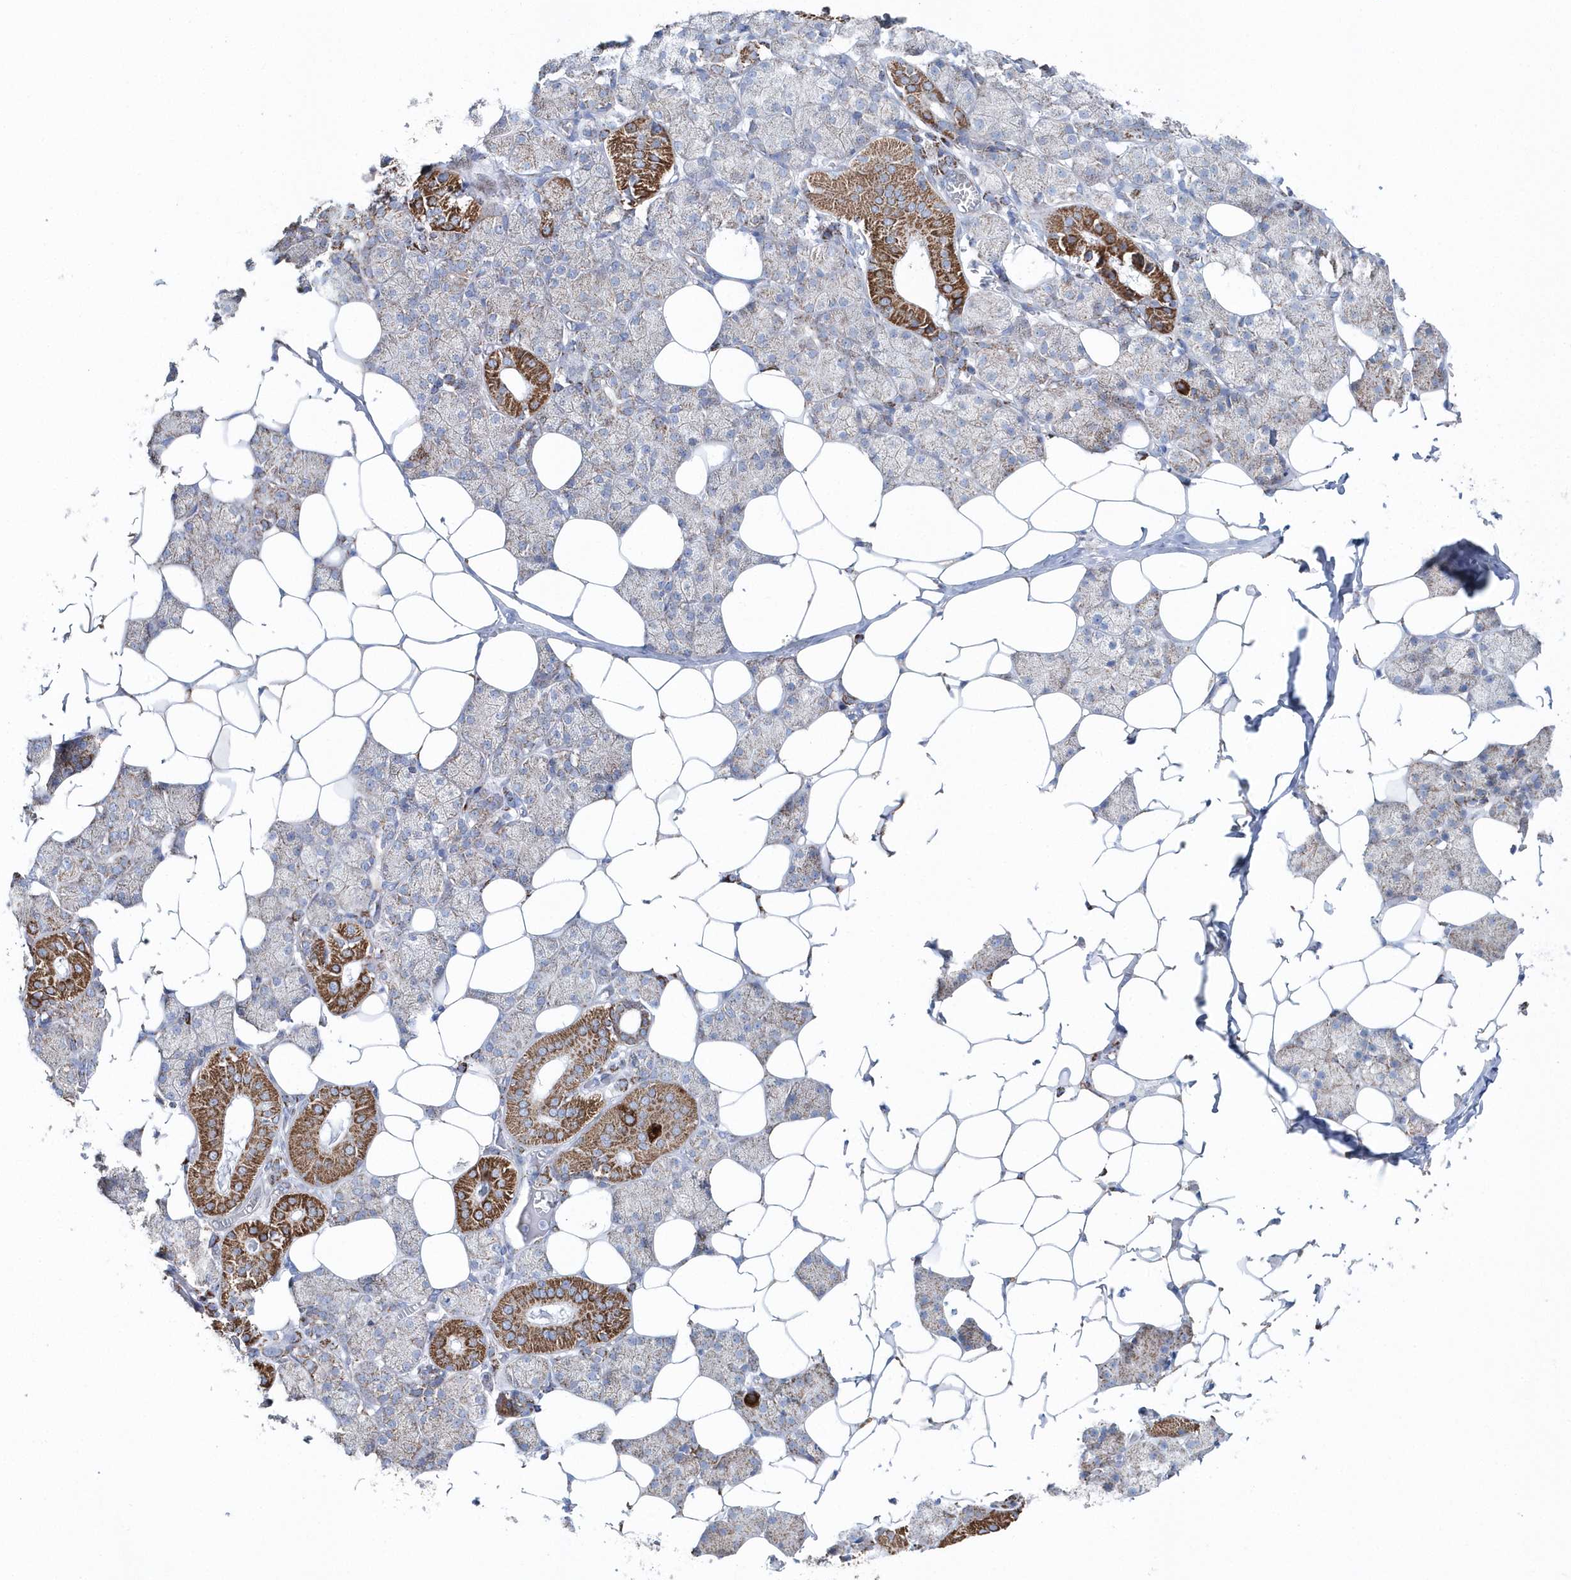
{"staining": {"intensity": "moderate", "quantity": "25%-75%", "location": "cytoplasmic/membranous"}, "tissue": "salivary gland", "cell_type": "Glandular cells", "image_type": "normal", "snomed": [{"axis": "morphology", "description": "Normal tissue, NOS"}, {"axis": "topography", "description": "Salivary gland"}], "caption": "DAB (3,3'-diaminobenzidine) immunohistochemical staining of unremarkable salivary gland shows moderate cytoplasmic/membranous protein positivity in about 25%-75% of glandular cells.", "gene": "TMCO6", "patient": {"sex": "female", "age": 33}}